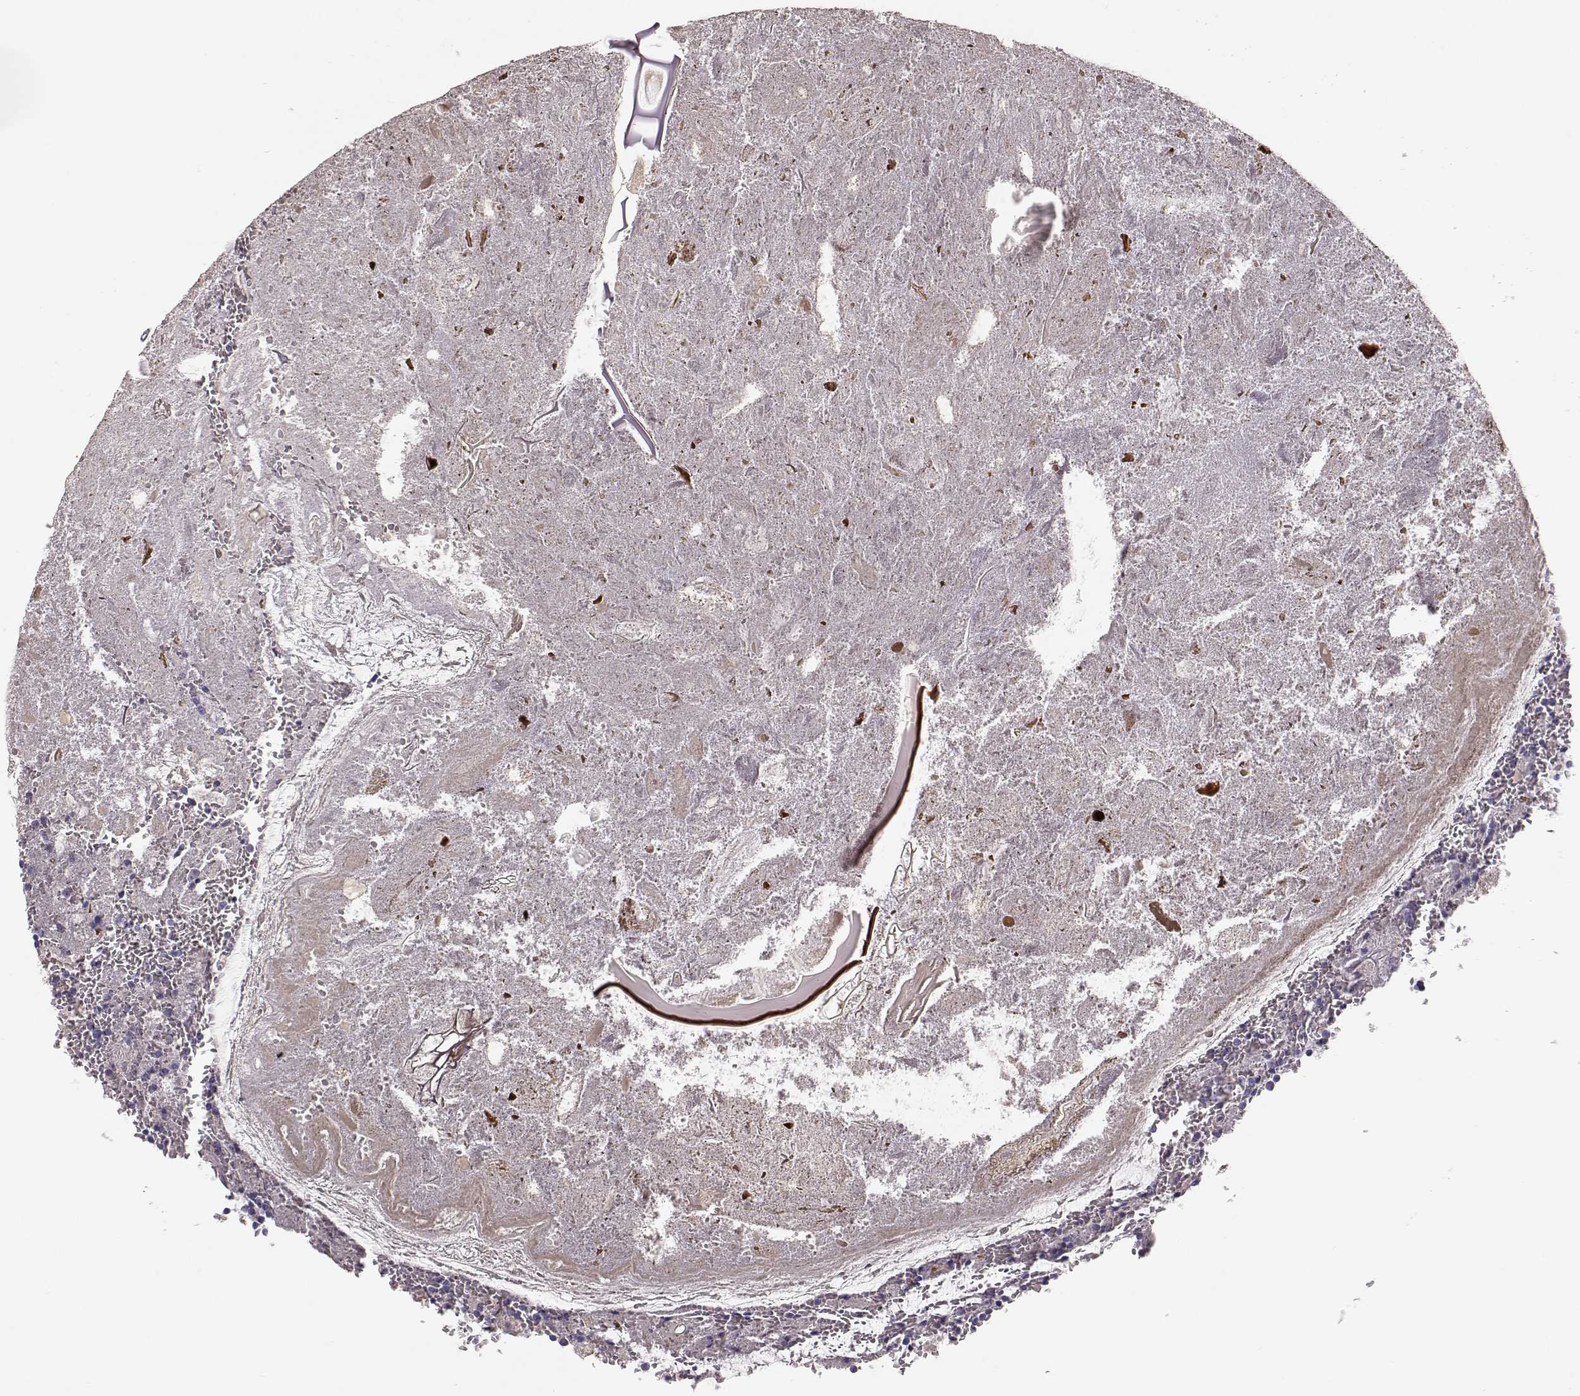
{"staining": {"intensity": "negative", "quantity": "none", "location": "none"}, "tissue": "appendix", "cell_type": "Glandular cells", "image_type": "normal", "snomed": [{"axis": "morphology", "description": "Normal tissue, NOS"}, {"axis": "topography", "description": "Appendix"}], "caption": "Glandular cells show no significant protein staining in benign appendix. (Stains: DAB immunohistochemistry (IHC) with hematoxylin counter stain, Microscopy: brightfield microscopy at high magnification).", "gene": "KRT31", "patient": {"sex": "female", "age": 23}}